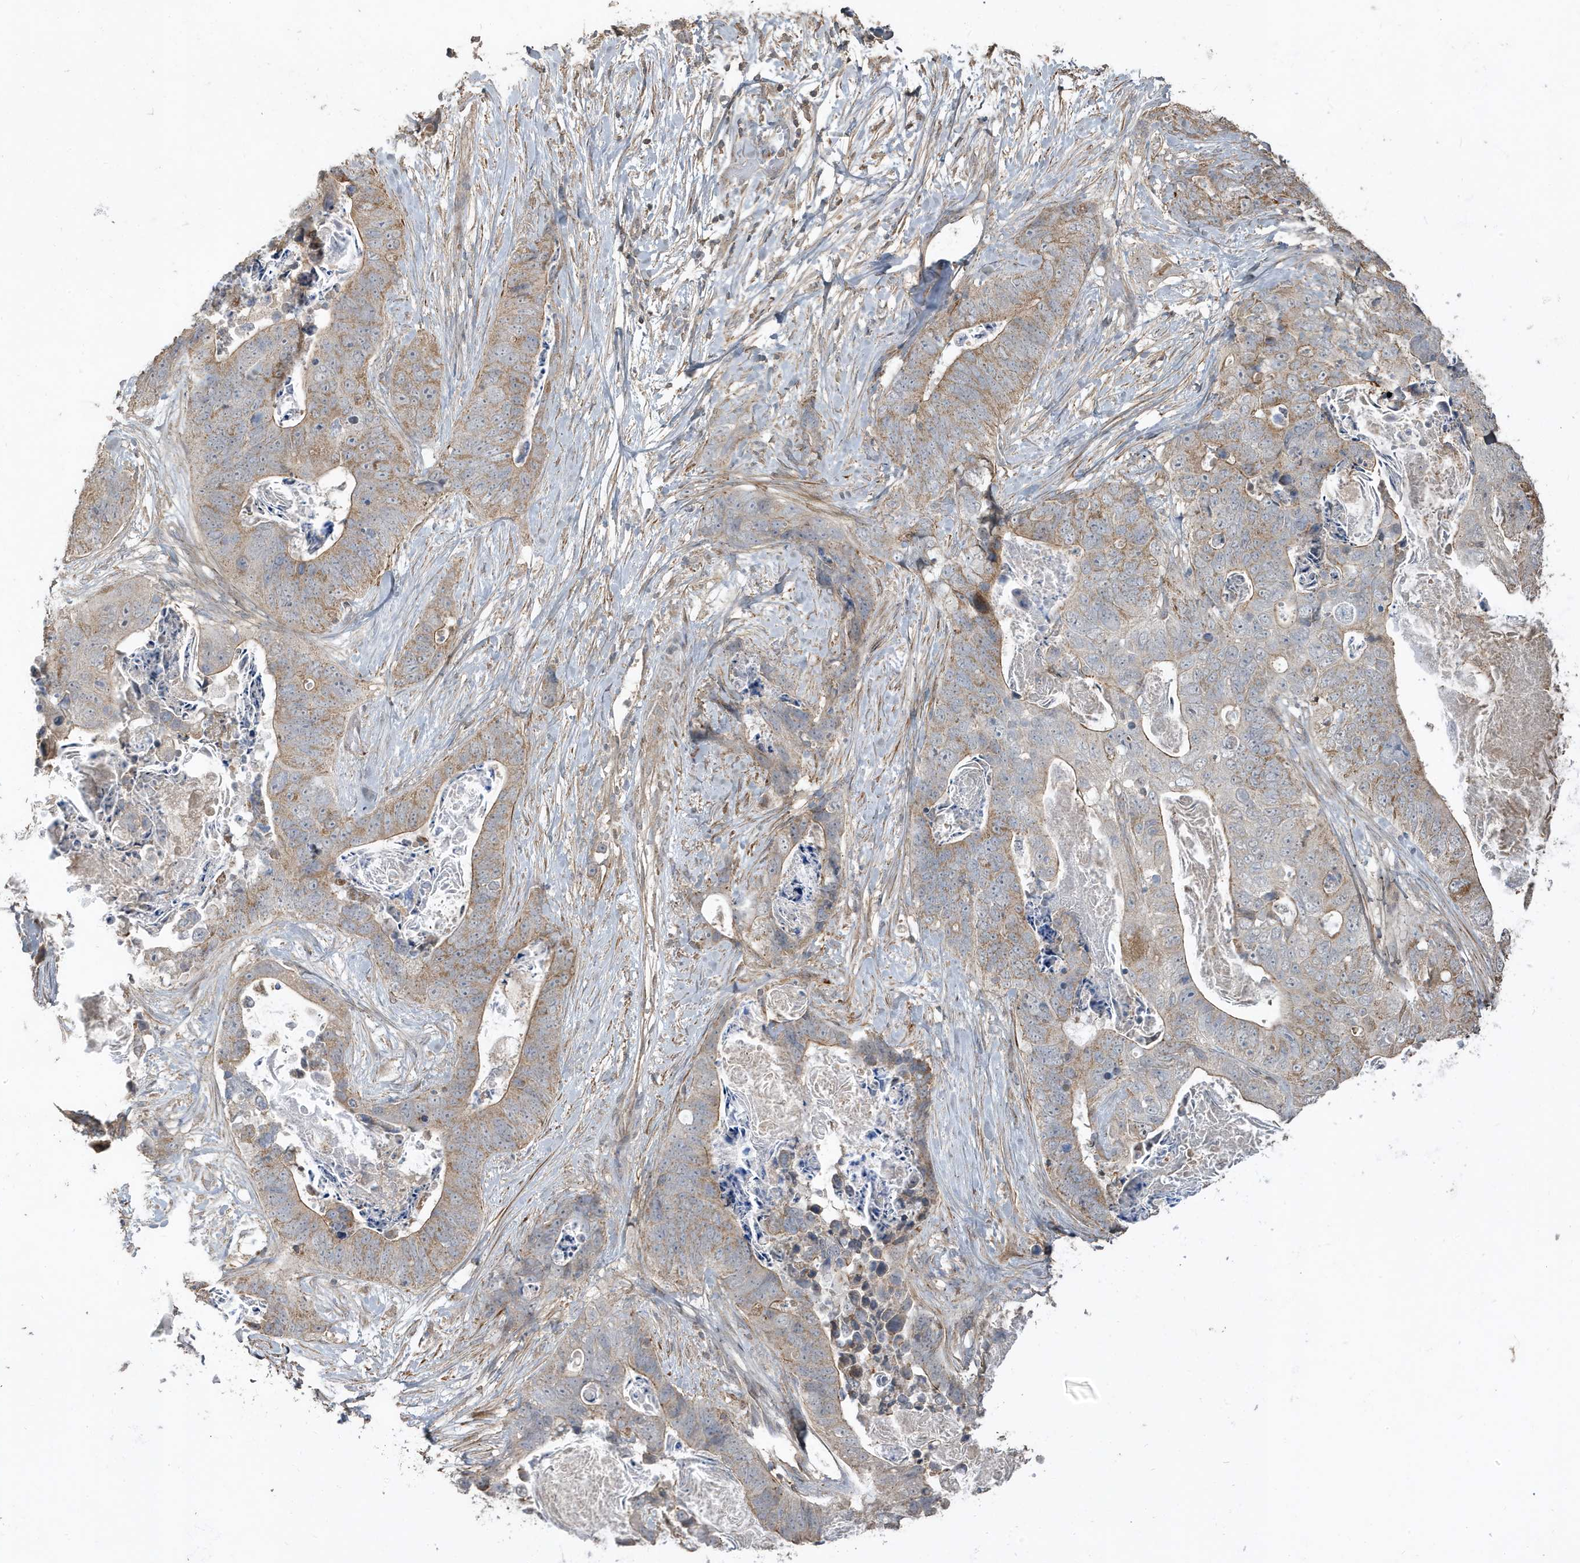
{"staining": {"intensity": "weak", "quantity": ">75%", "location": "cytoplasmic/membranous"}, "tissue": "stomach cancer", "cell_type": "Tumor cells", "image_type": "cancer", "snomed": [{"axis": "morphology", "description": "Adenocarcinoma, NOS"}, {"axis": "topography", "description": "Stomach"}], "caption": "The image demonstrates immunohistochemical staining of stomach cancer (adenocarcinoma). There is weak cytoplasmic/membranous expression is appreciated in about >75% of tumor cells.", "gene": "PRRT3", "patient": {"sex": "female", "age": 89}}